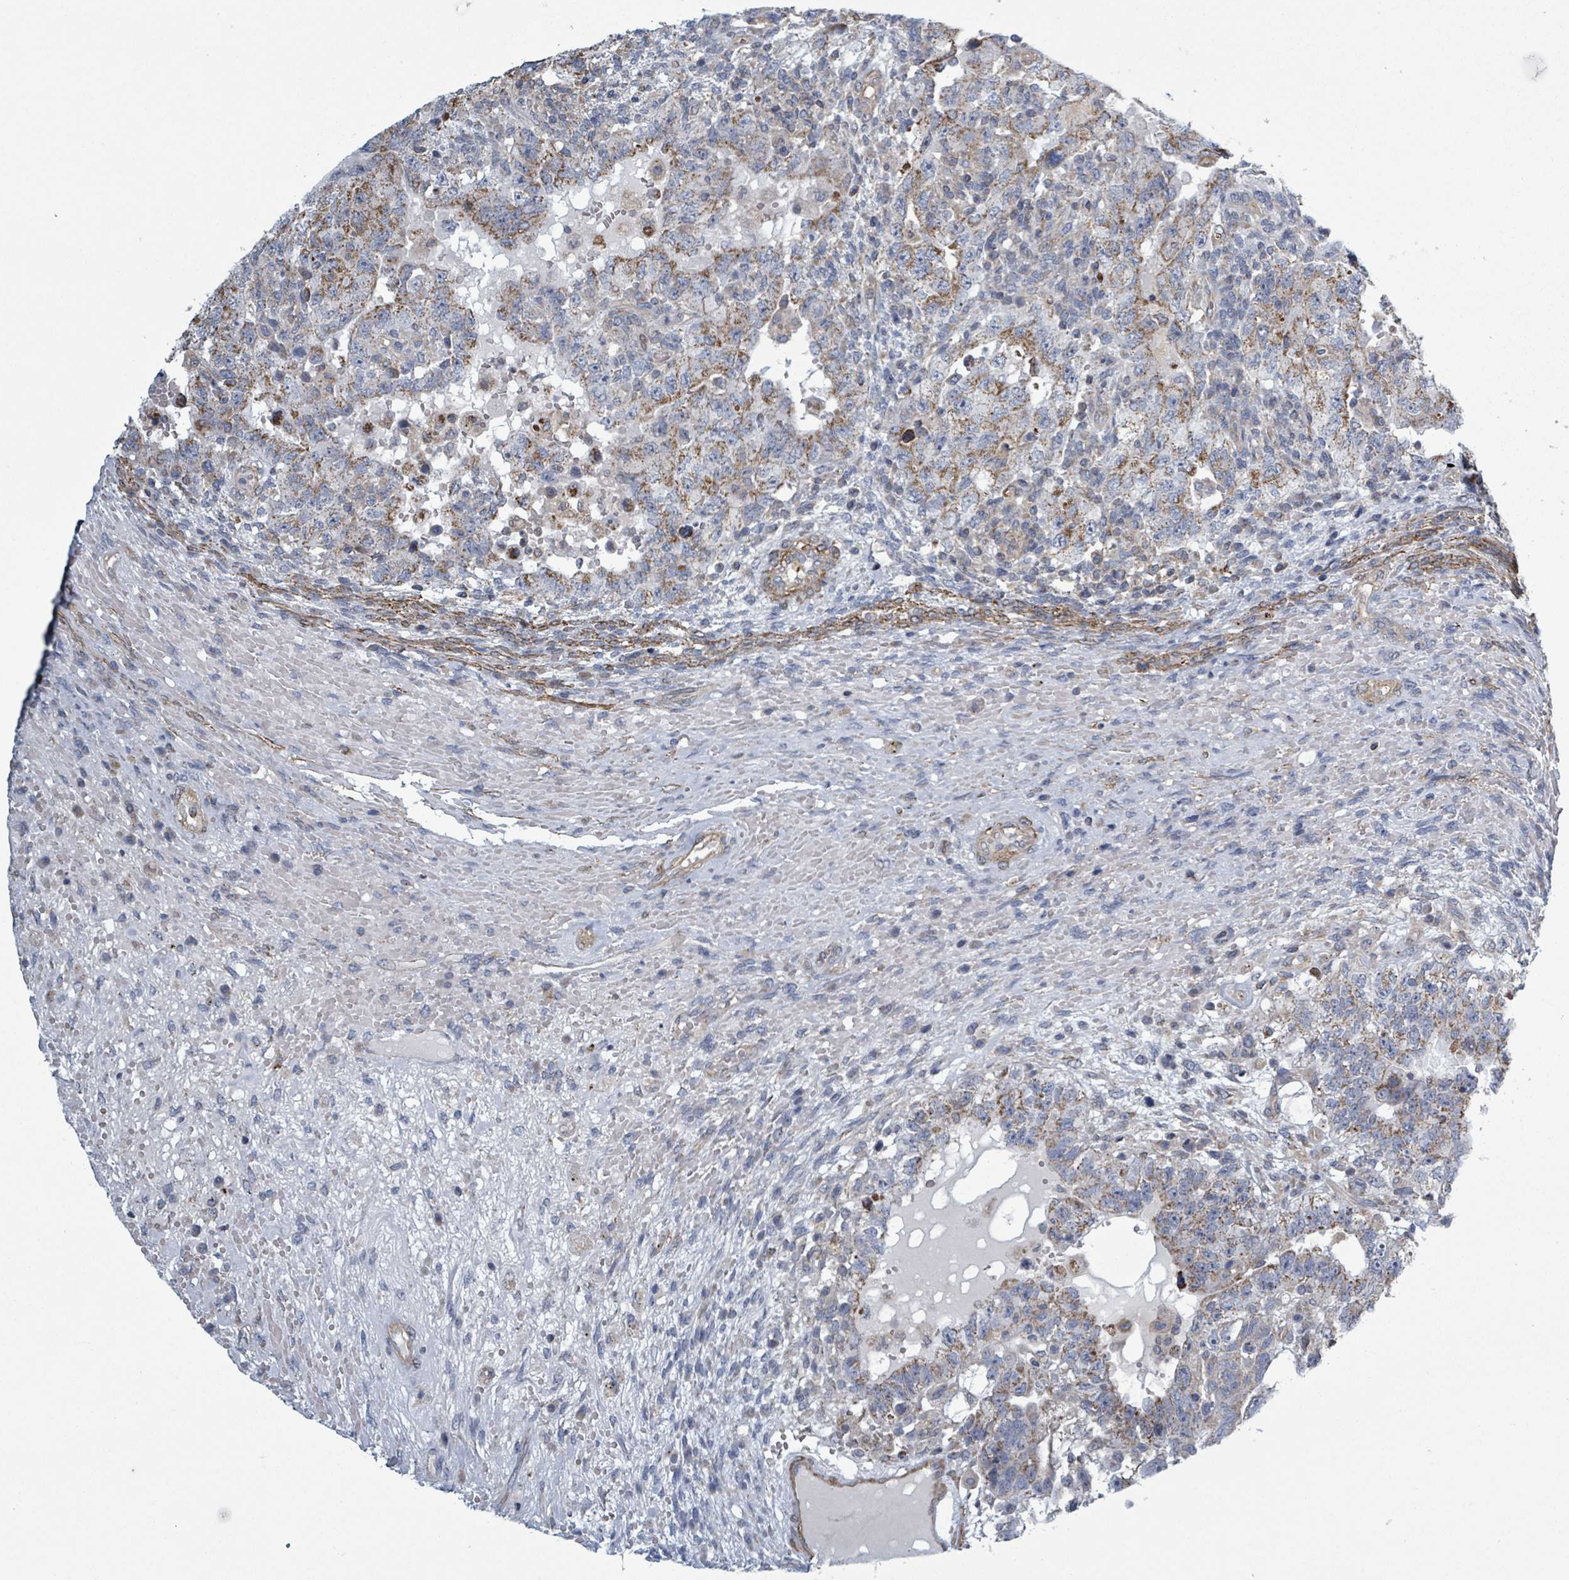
{"staining": {"intensity": "moderate", "quantity": "25%-75%", "location": "cytoplasmic/membranous"}, "tissue": "testis cancer", "cell_type": "Tumor cells", "image_type": "cancer", "snomed": [{"axis": "morphology", "description": "Carcinoma, Embryonal, NOS"}, {"axis": "topography", "description": "Testis"}], "caption": "About 25%-75% of tumor cells in testis cancer (embryonal carcinoma) display moderate cytoplasmic/membranous protein expression as visualized by brown immunohistochemical staining.", "gene": "ADCK1", "patient": {"sex": "male", "age": 26}}